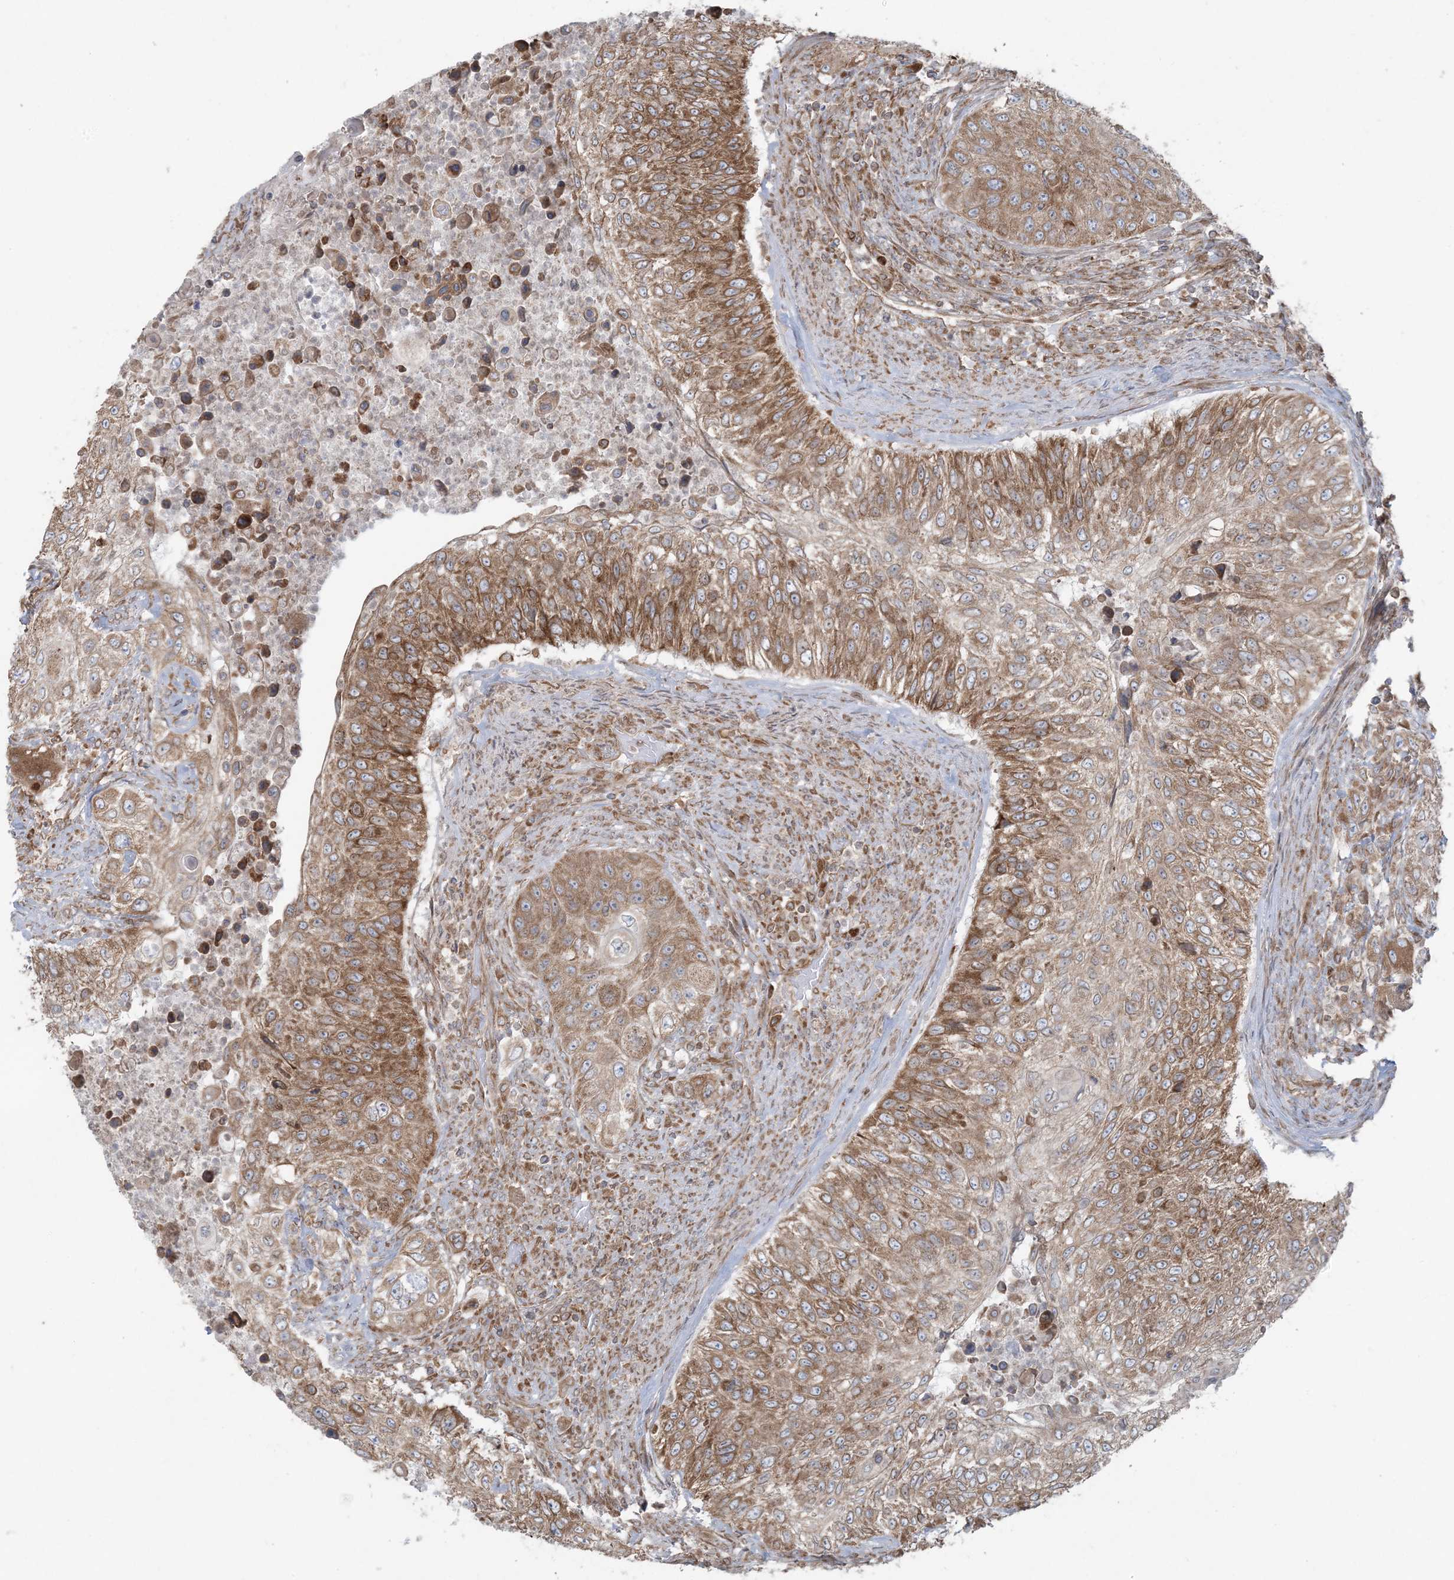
{"staining": {"intensity": "moderate", "quantity": ">75%", "location": "cytoplasmic/membranous"}, "tissue": "urothelial cancer", "cell_type": "Tumor cells", "image_type": "cancer", "snomed": [{"axis": "morphology", "description": "Urothelial carcinoma, High grade"}, {"axis": "topography", "description": "Urinary bladder"}], "caption": "High-power microscopy captured an immunohistochemistry (IHC) image of high-grade urothelial carcinoma, revealing moderate cytoplasmic/membranous staining in about >75% of tumor cells. The staining was performed using DAB, with brown indicating positive protein expression. Nuclei are stained blue with hematoxylin.", "gene": "UBXN4", "patient": {"sex": "female", "age": 60}}